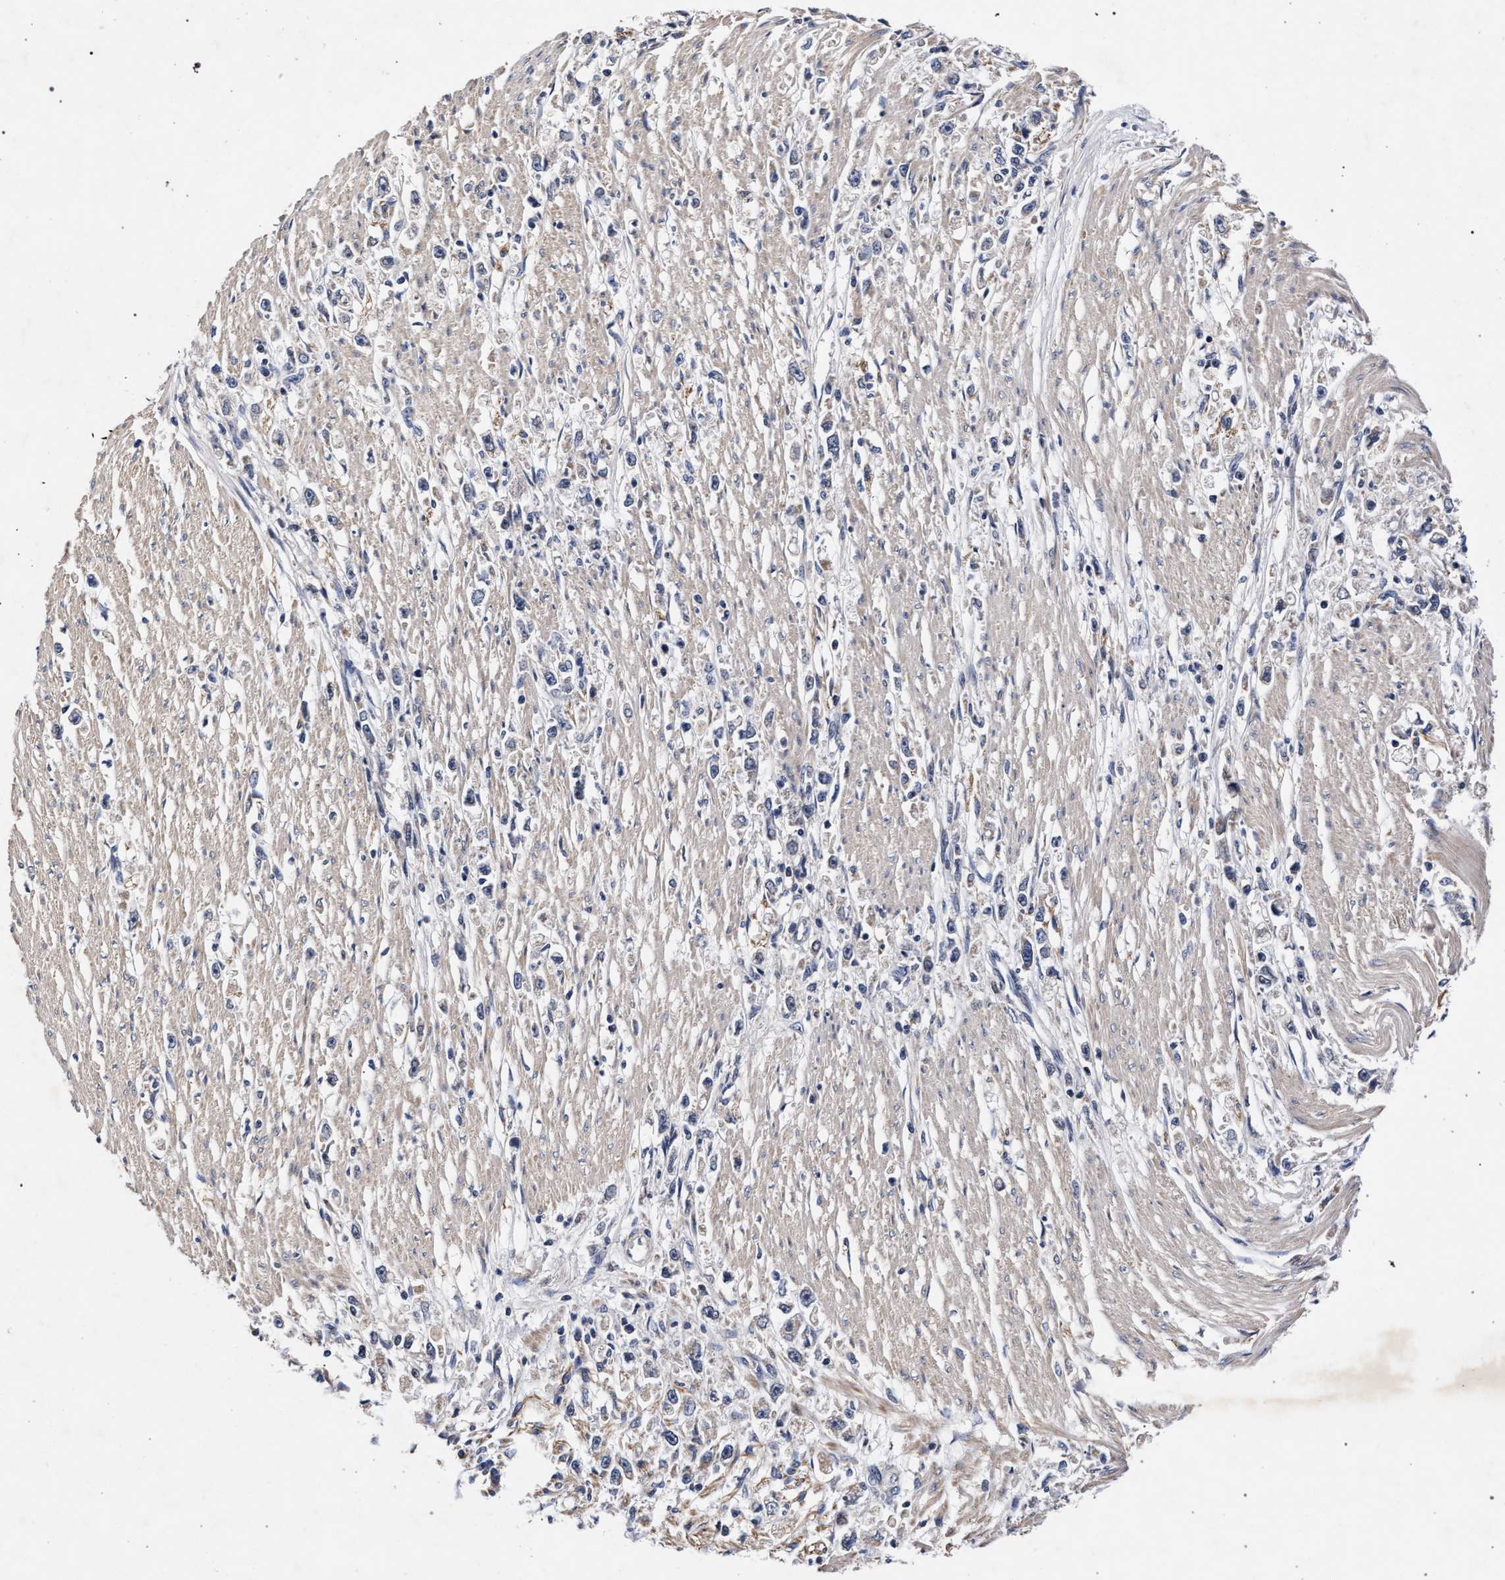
{"staining": {"intensity": "negative", "quantity": "none", "location": "none"}, "tissue": "stomach cancer", "cell_type": "Tumor cells", "image_type": "cancer", "snomed": [{"axis": "morphology", "description": "Adenocarcinoma, NOS"}, {"axis": "topography", "description": "Stomach"}], "caption": "Adenocarcinoma (stomach) was stained to show a protein in brown. There is no significant expression in tumor cells.", "gene": "CFAP95", "patient": {"sex": "female", "age": 59}}